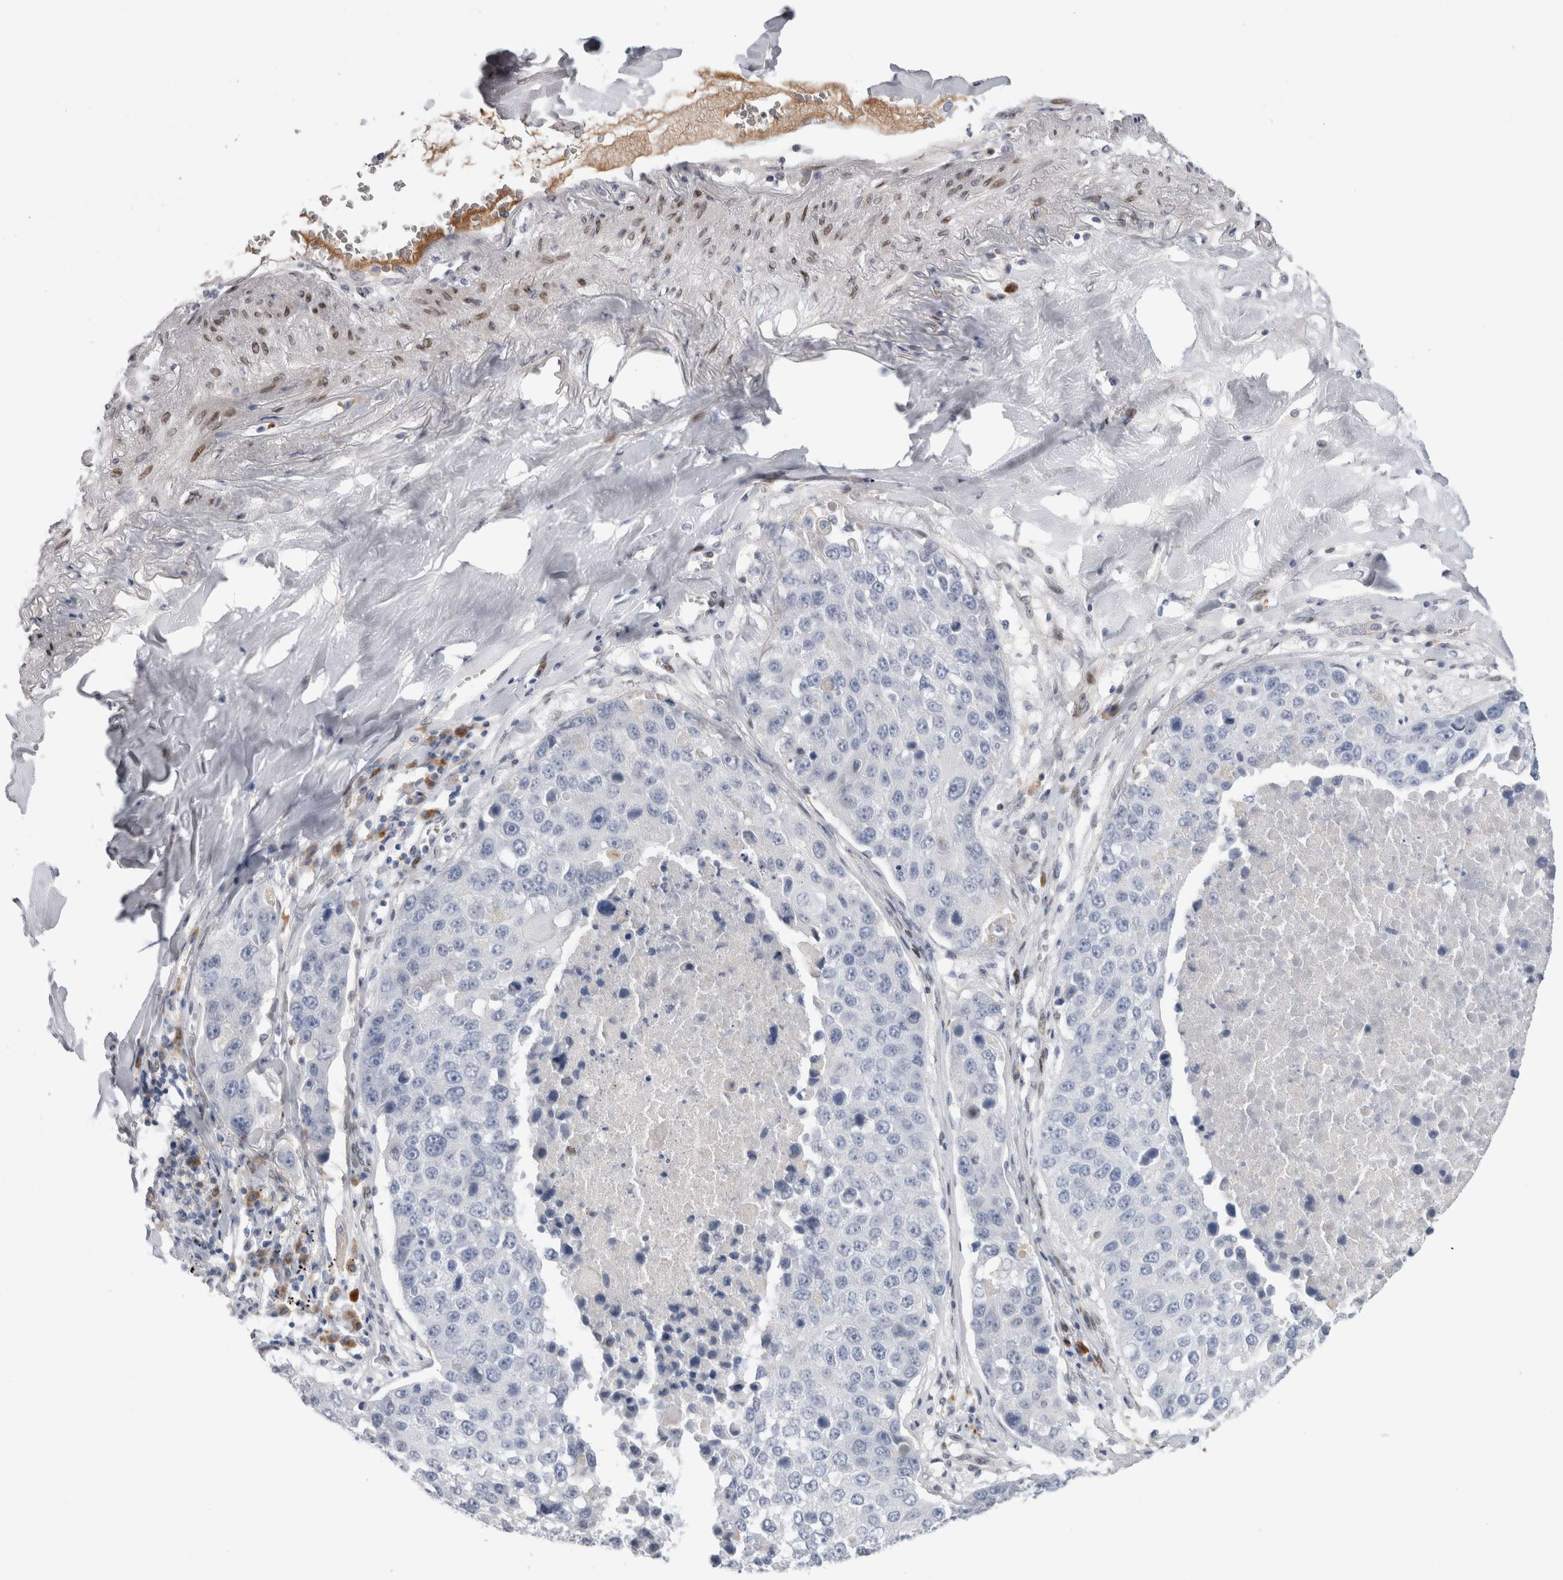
{"staining": {"intensity": "negative", "quantity": "none", "location": "none"}, "tissue": "lung cancer", "cell_type": "Tumor cells", "image_type": "cancer", "snomed": [{"axis": "morphology", "description": "Squamous cell carcinoma, NOS"}, {"axis": "topography", "description": "Lung"}], "caption": "A histopathology image of lung squamous cell carcinoma stained for a protein reveals no brown staining in tumor cells.", "gene": "DMTN", "patient": {"sex": "male", "age": 61}}